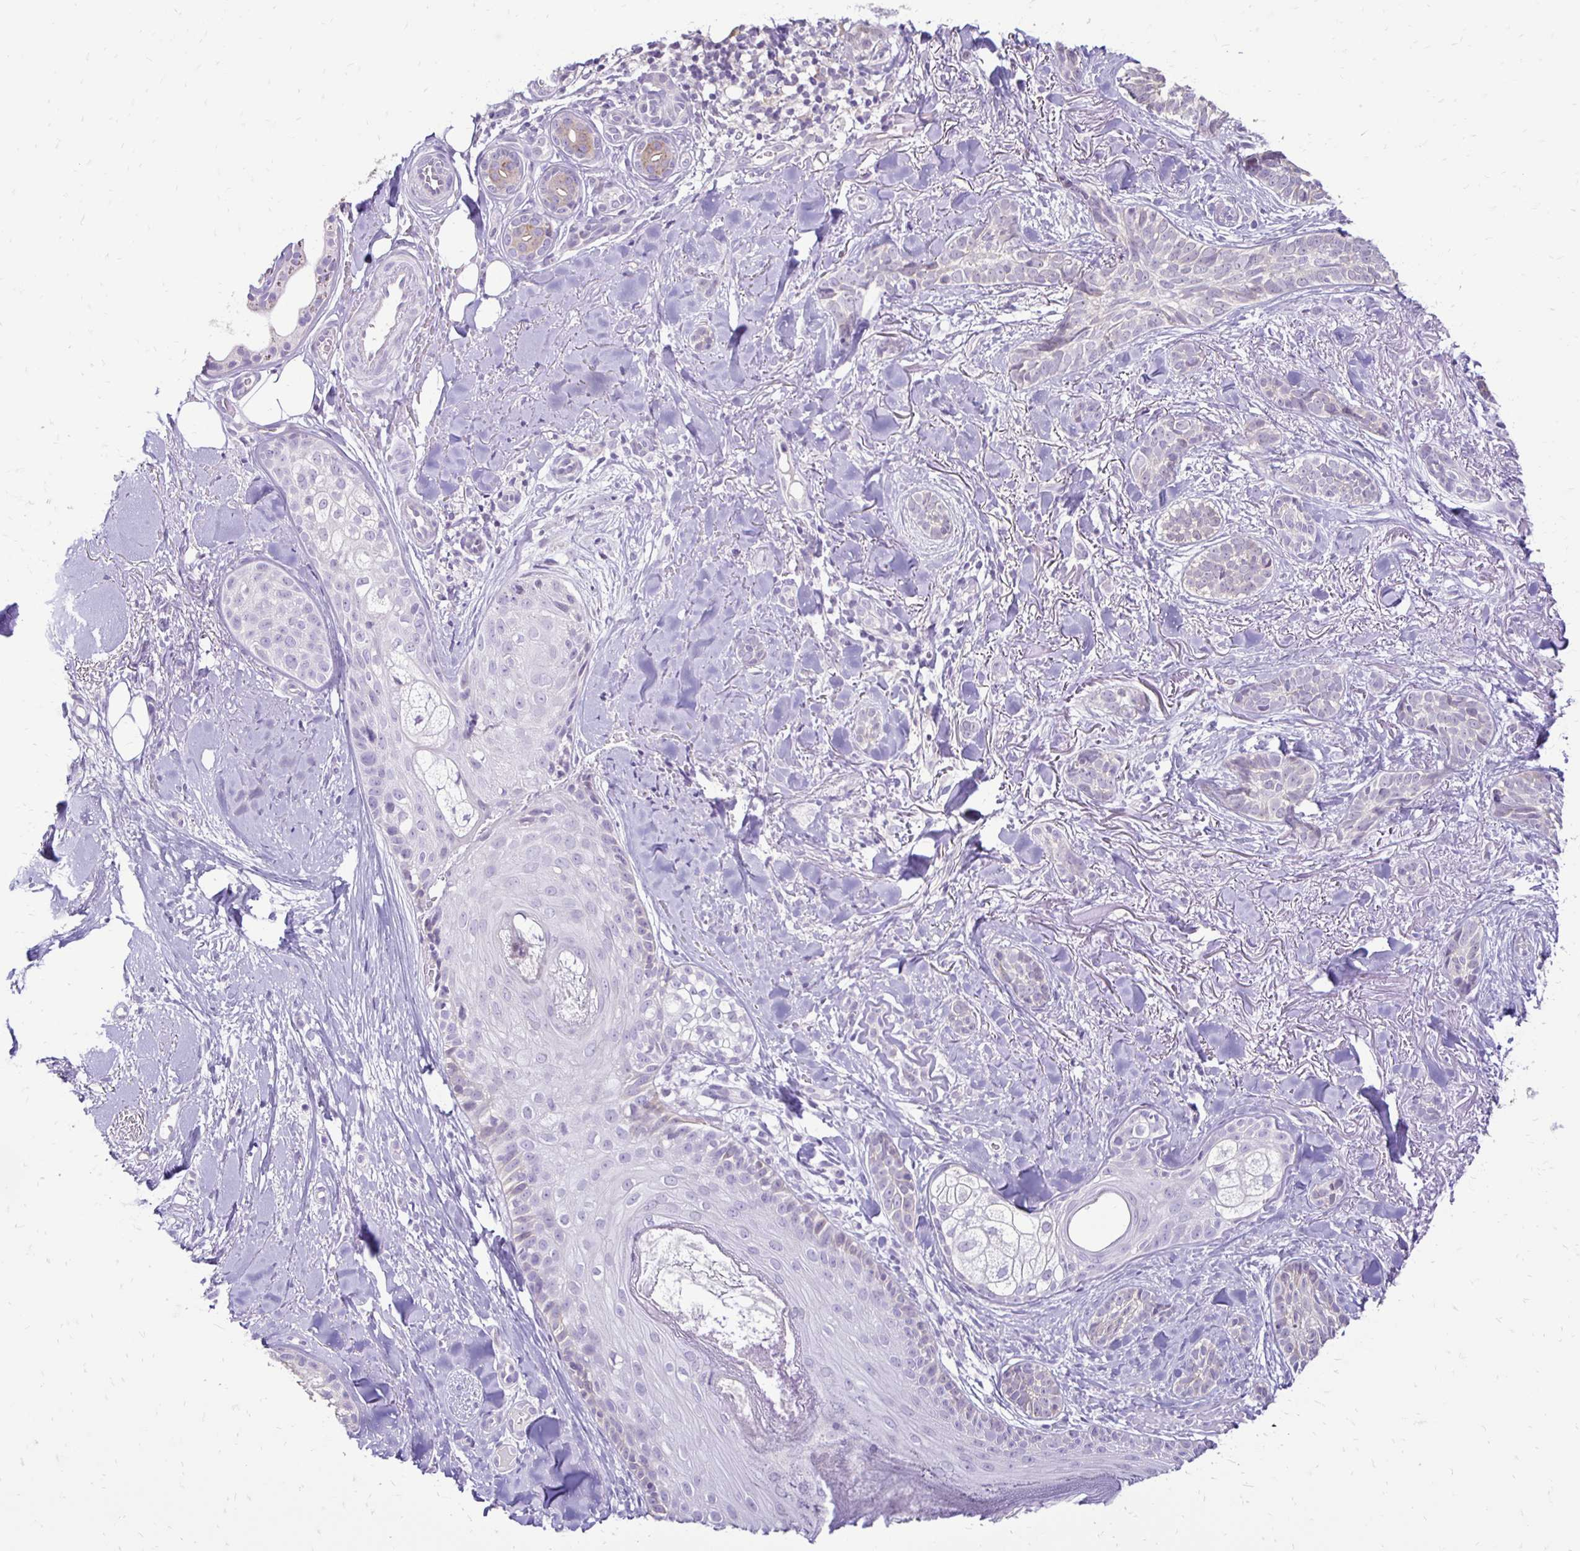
{"staining": {"intensity": "weak", "quantity": "<25%", "location": "cytoplasmic/membranous"}, "tissue": "skin cancer", "cell_type": "Tumor cells", "image_type": "cancer", "snomed": [{"axis": "morphology", "description": "Basal cell carcinoma"}, {"axis": "morphology", "description": "BCC, high aggressive"}, {"axis": "topography", "description": "Skin"}], "caption": "DAB (3,3'-diaminobenzidine) immunohistochemical staining of human basal cell carcinoma (skin) exhibits no significant staining in tumor cells.", "gene": "GAS2", "patient": {"sex": "female", "age": 79}}